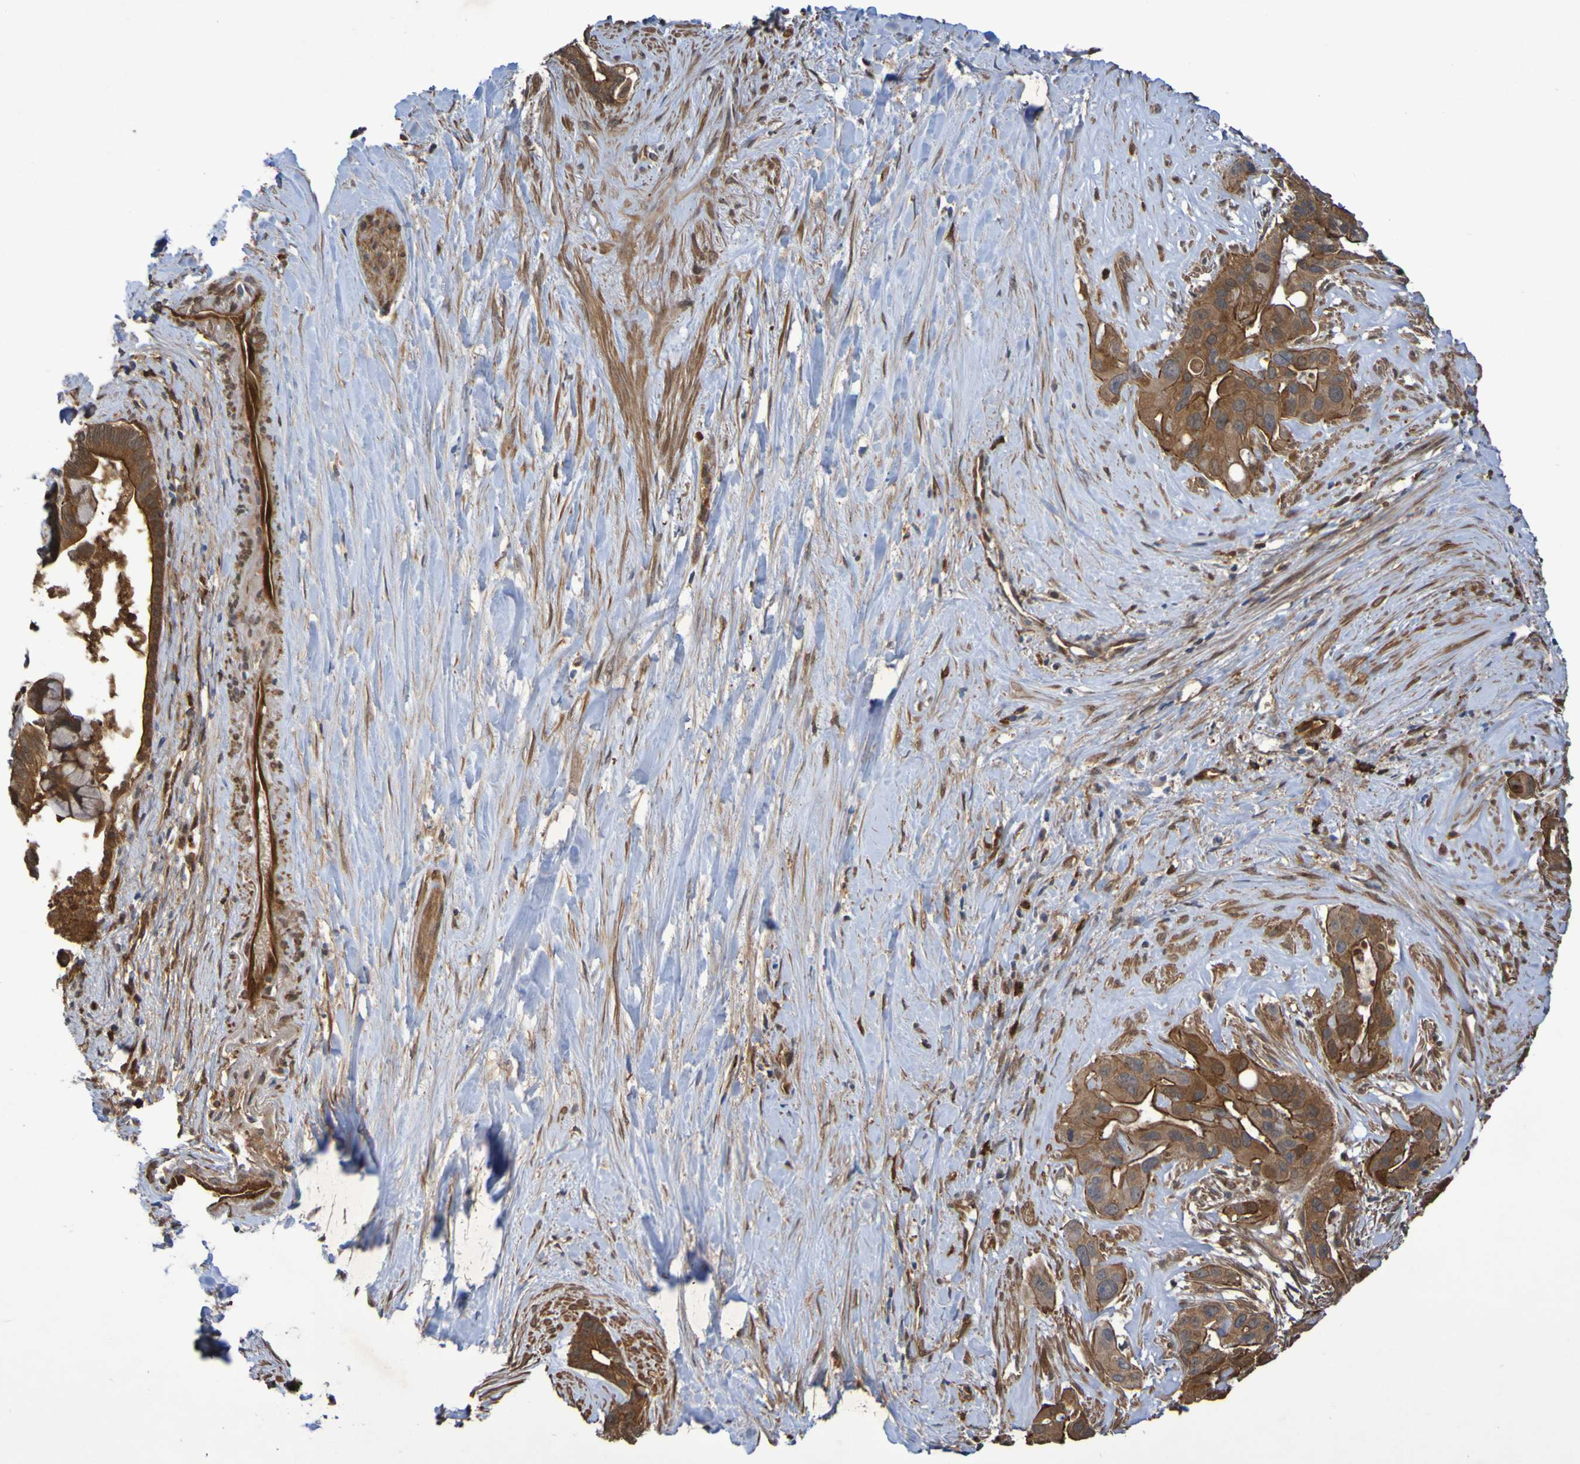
{"staining": {"intensity": "moderate", "quantity": ">75%", "location": "cytoplasmic/membranous"}, "tissue": "liver cancer", "cell_type": "Tumor cells", "image_type": "cancer", "snomed": [{"axis": "morphology", "description": "Cholangiocarcinoma"}, {"axis": "topography", "description": "Liver"}], "caption": "This is a photomicrograph of IHC staining of liver cancer (cholangiocarcinoma), which shows moderate positivity in the cytoplasmic/membranous of tumor cells.", "gene": "SERPINB6", "patient": {"sex": "female", "age": 65}}